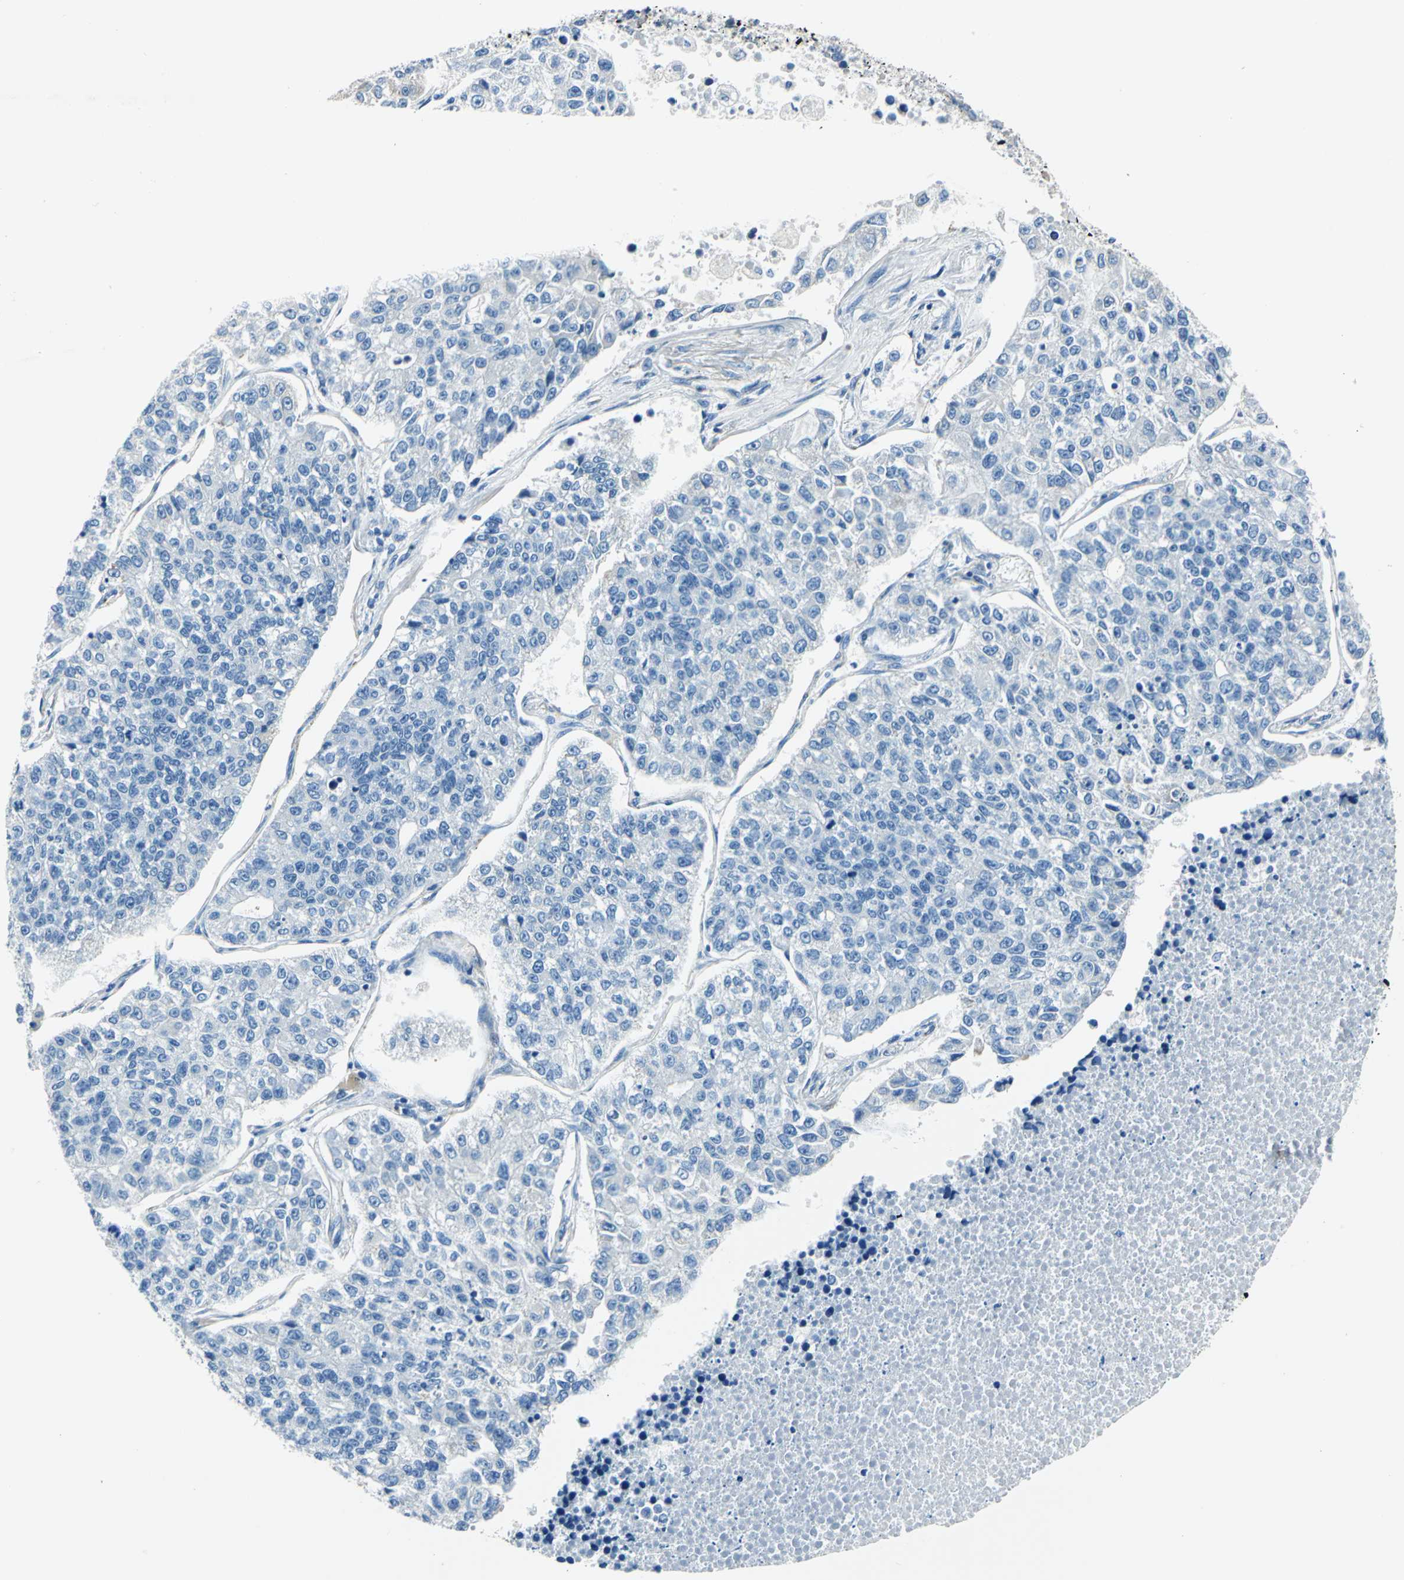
{"staining": {"intensity": "negative", "quantity": "none", "location": "none"}, "tissue": "lung cancer", "cell_type": "Tumor cells", "image_type": "cancer", "snomed": [{"axis": "morphology", "description": "Adenocarcinoma, NOS"}, {"axis": "topography", "description": "Lung"}], "caption": "Tumor cells are negative for brown protein staining in lung adenocarcinoma. (Stains: DAB (3,3'-diaminobenzidine) IHC with hematoxylin counter stain, Microscopy: brightfield microscopy at high magnification).", "gene": "AKAP12", "patient": {"sex": "male", "age": 49}}